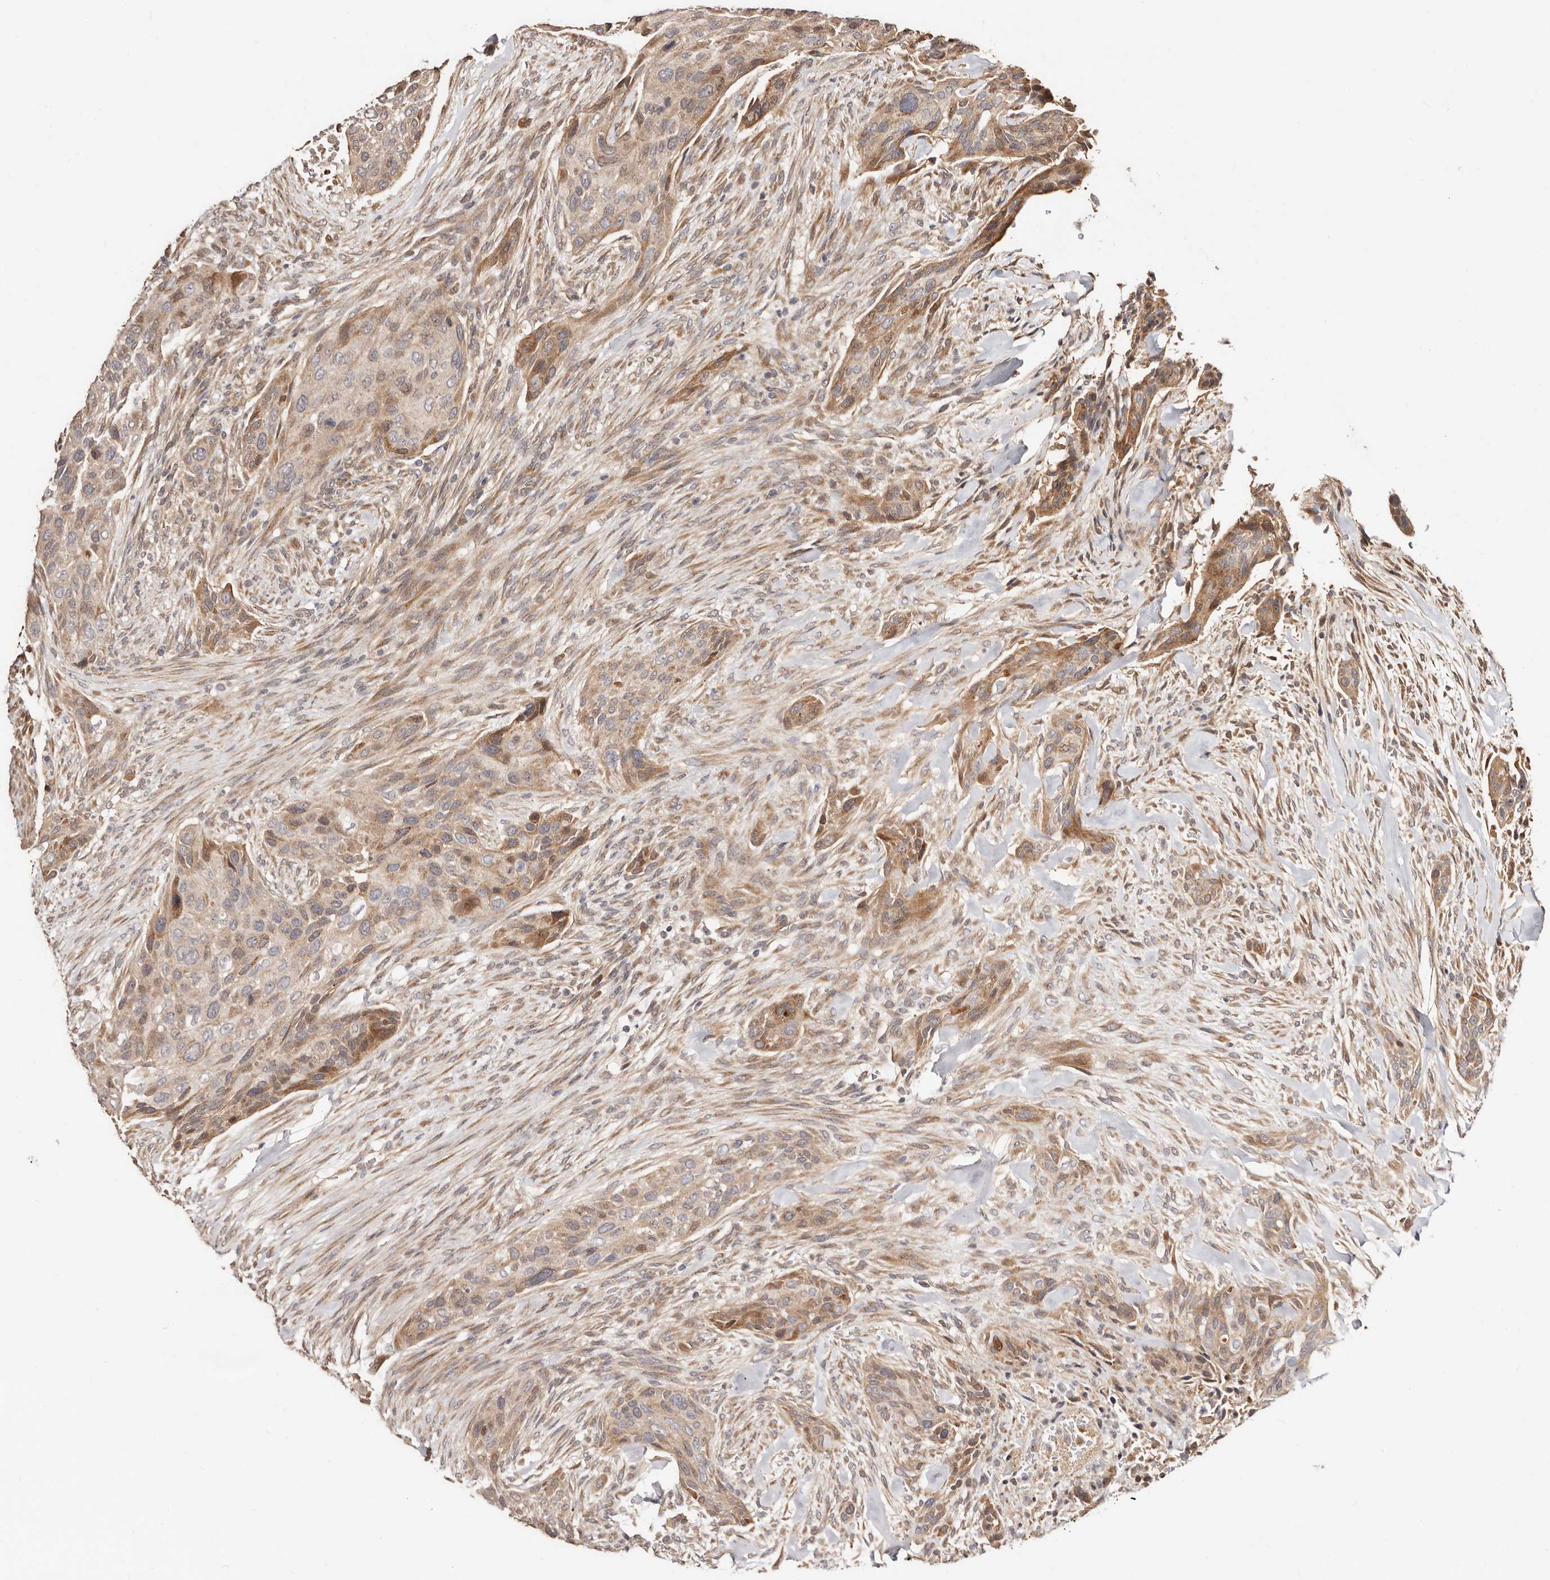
{"staining": {"intensity": "moderate", "quantity": "<25%", "location": "cytoplasmic/membranous"}, "tissue": "urothelial cancer", "cell_type": "Tumor cells", "image_type": "cancer", "snomed": [{"axis": "morphology", "description": "Urothelial carcinoma, High grade"}, {"axis": "topography", "description": "Urinary bladder"}], "caption": "Human high-grade urothelial carcinoma stained with a brown dye displays moderate cytoplasmic/membranous positive staining in approximately <25% of tumor cells.", "gene": "APOL6", "patient": {"sex": "male", "age": 35}}